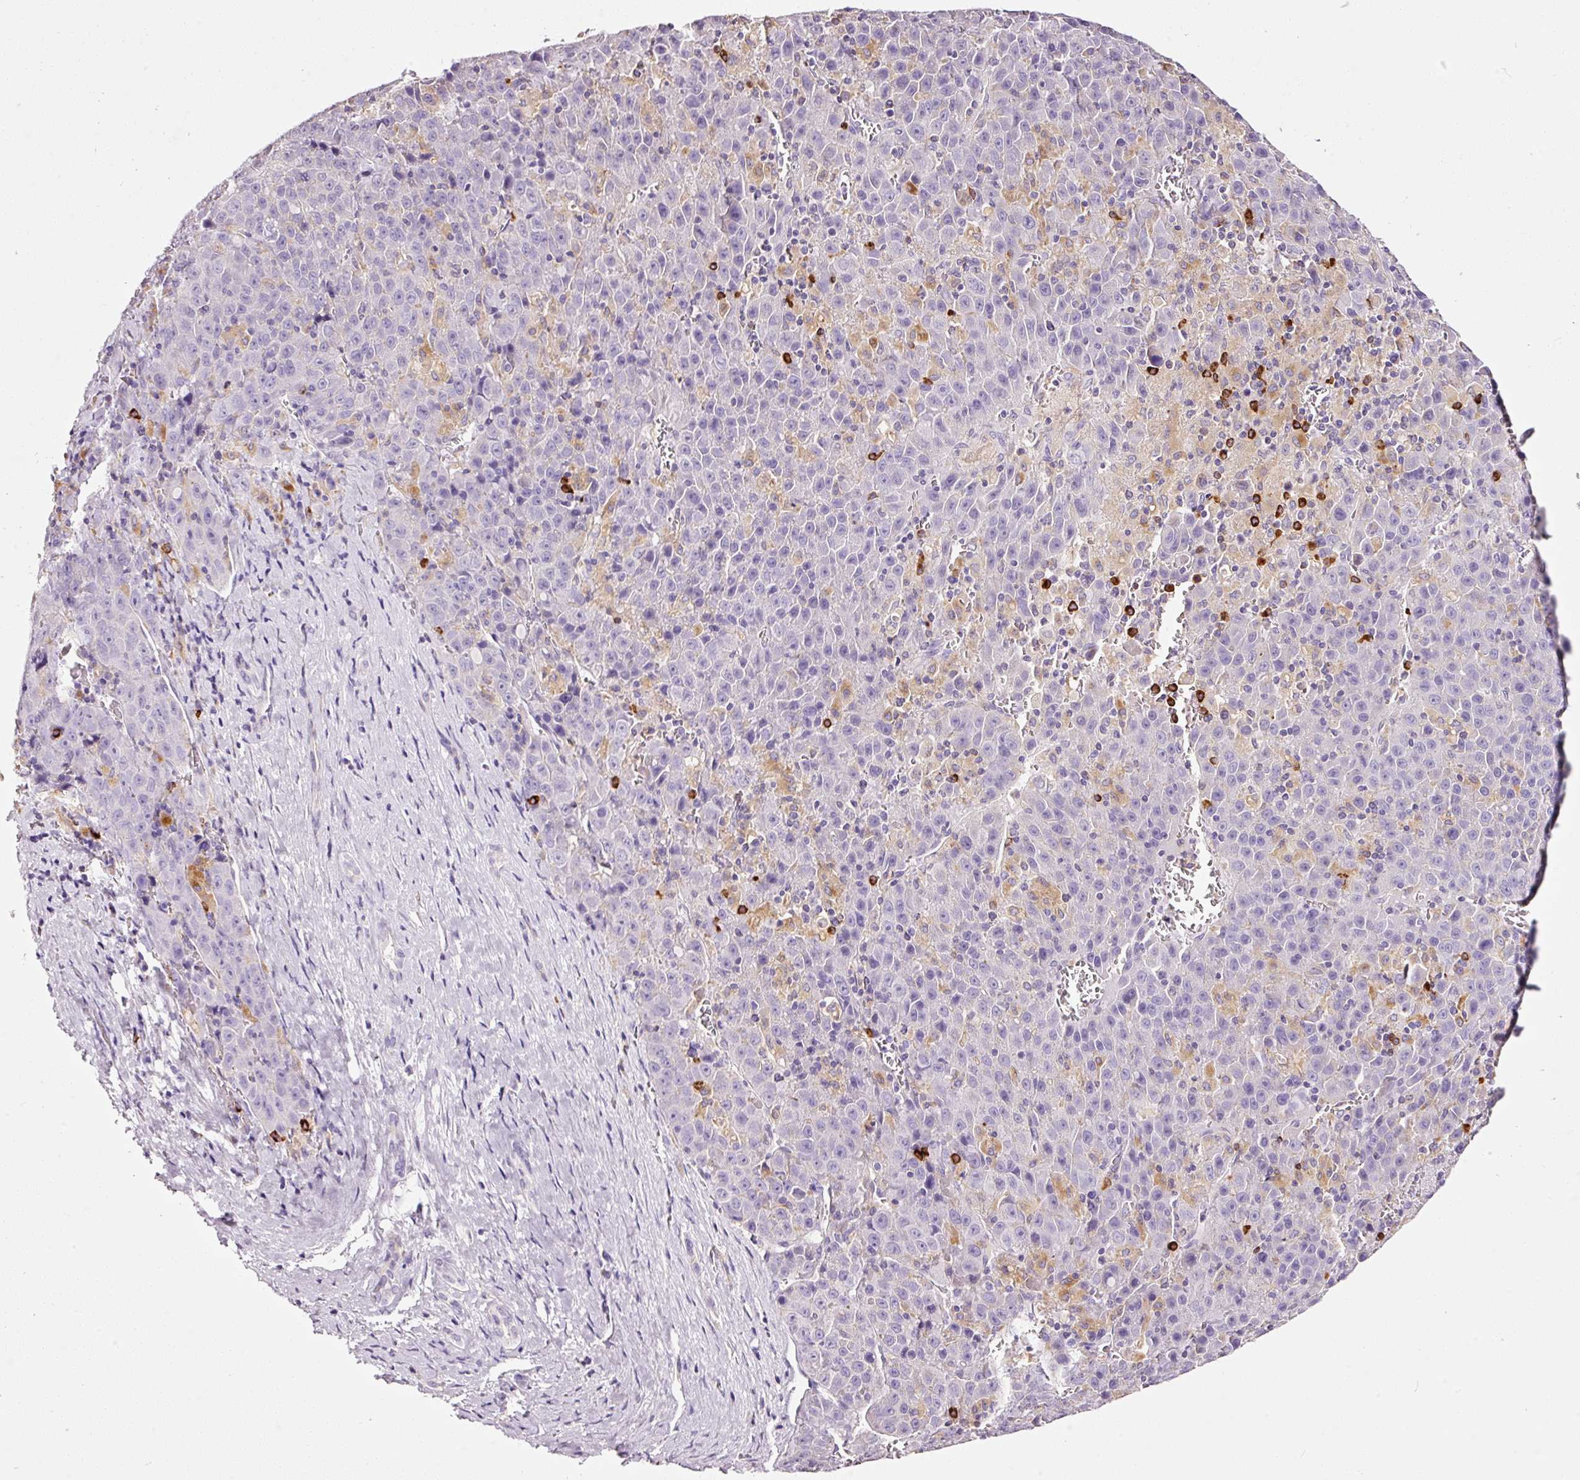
{"staining": {"intensity": "weak", "quantity": "<25%", "location": "cytoplasmic/membranous"}, "tissue": "liver cancer", "cell_type": "Tumor cells", "image_type": "cancer", "snomed": [{"axis": "morphology", "description": "Carcinoma, Hepatocellular, NOS"}, {"axis": "topography", "description": "Liver"}], "caption": "High magnification brightfield microscopy of liver cancer stained with DAB (3,3'-diaminobenzidine) (brown) and counterstained with hematoxylin (blue): tumor cells show no significant staining. (DAB (3,3'-diaminobenzidine) IHC with hematoxylin counter stain).", "gene": "CYB561A3", "patient": {"sex": "female", "age": 53}}